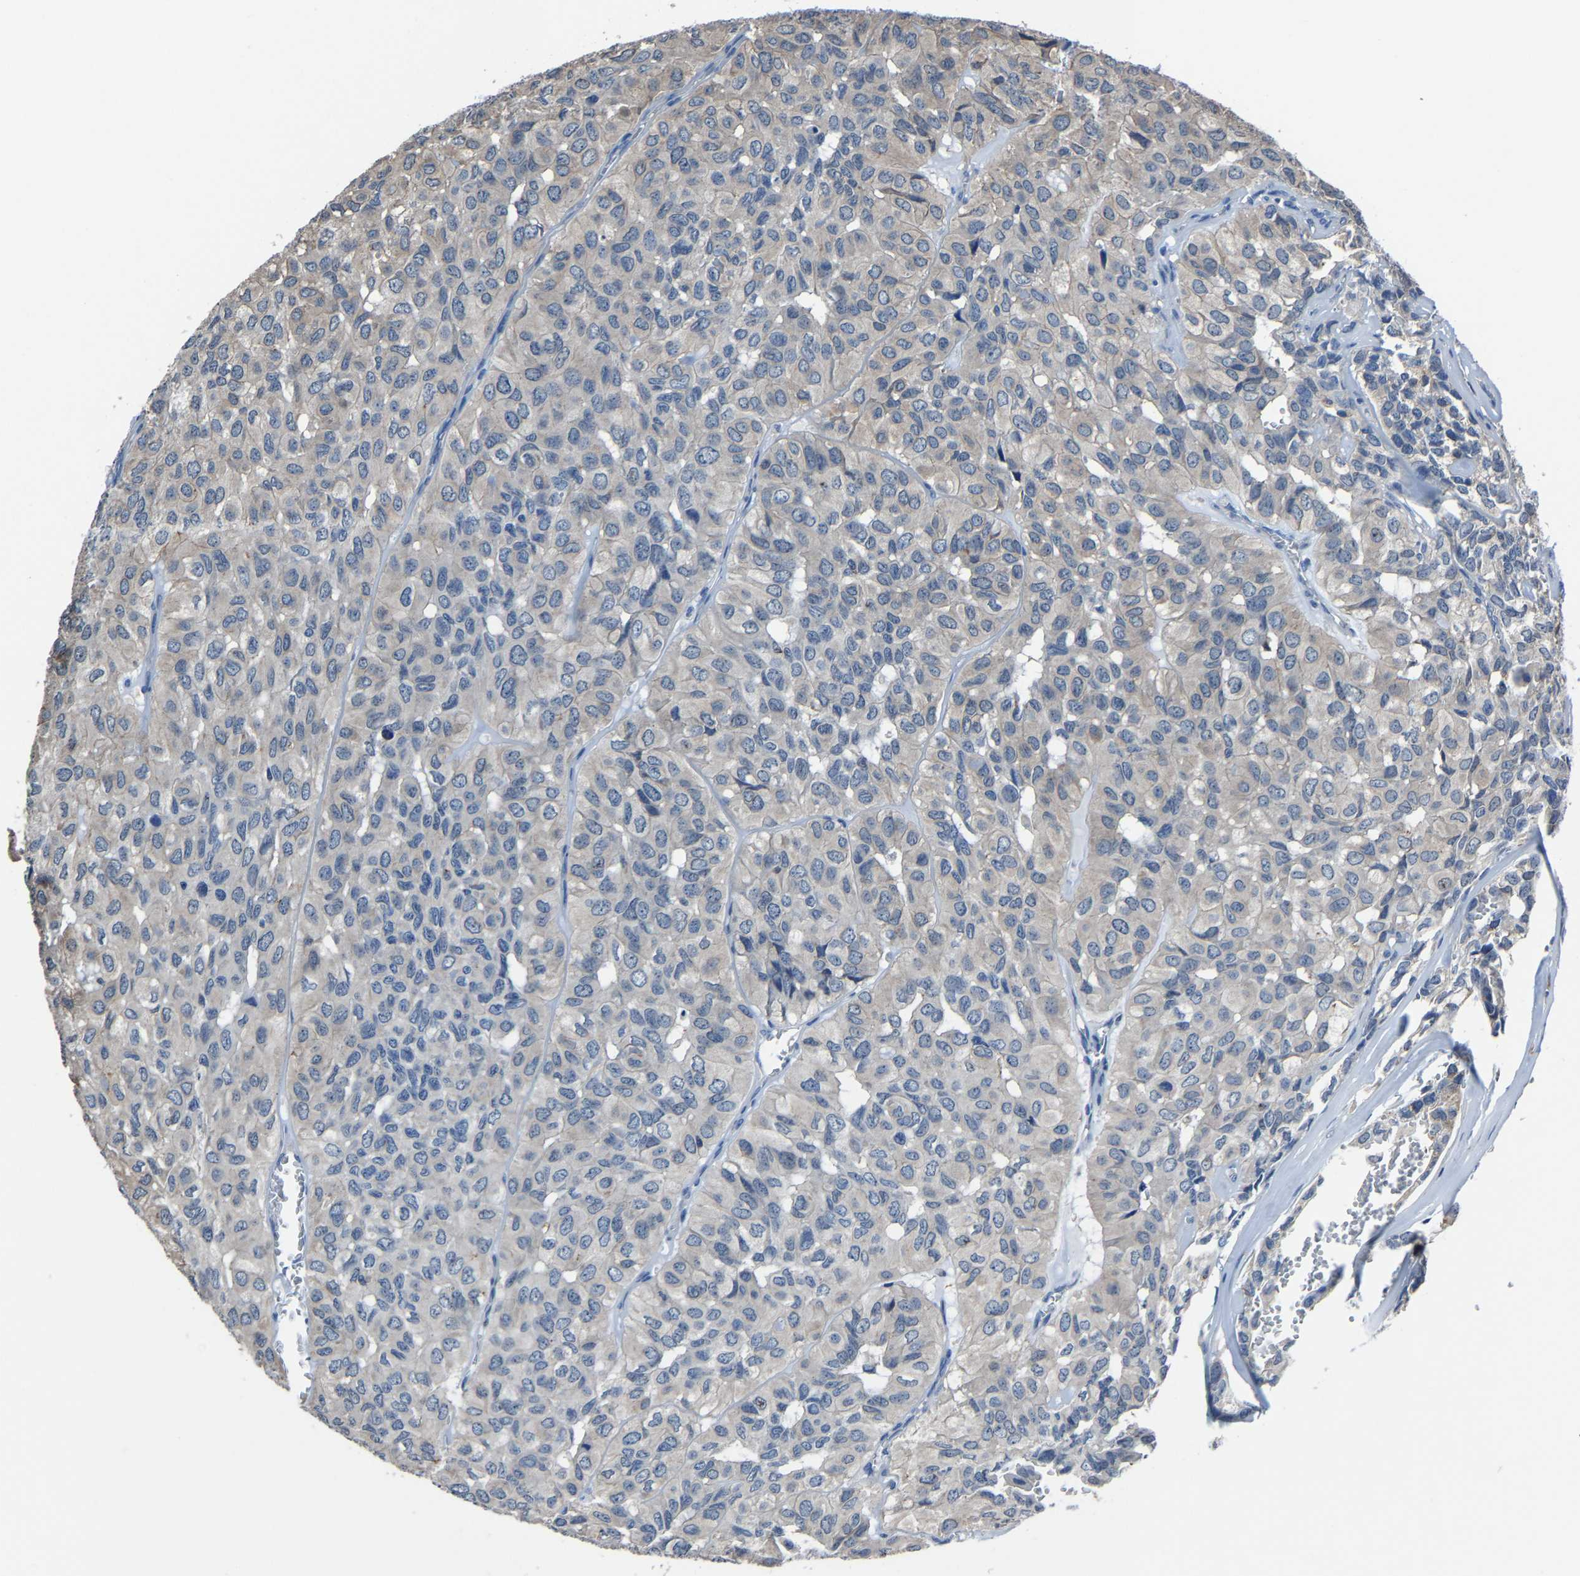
{"staining": {"intensity": "negative", "quantity": "none", "location": "none"}, "tissue": "head and neck cancer", "cell_type": "Tumor cells", "image_type": "cancer", "snomed": [{"axis": "morphology", "description": "Adenocarcinoma, NOS"}, {"axis": "topography", "description": "Salivary gland, NOS"}, {"axis": "topography", "description": "Head-Neck"}], "caption": "Immunohistochemistry (IHC) histopathology image of neoplastic tissue: human head and neck adenocarcinoma stained with DAB (3,3'-diaminobenzidine) displays no significant protein staining in tumor cells. The staining was performed using DAB to visualize the protein expression in brown, while the nuclei were stained in blue with hematoxylin (Magnification: 20x).", "gene": "STRBP", "patient": {"sex": "female", "age": 76}}